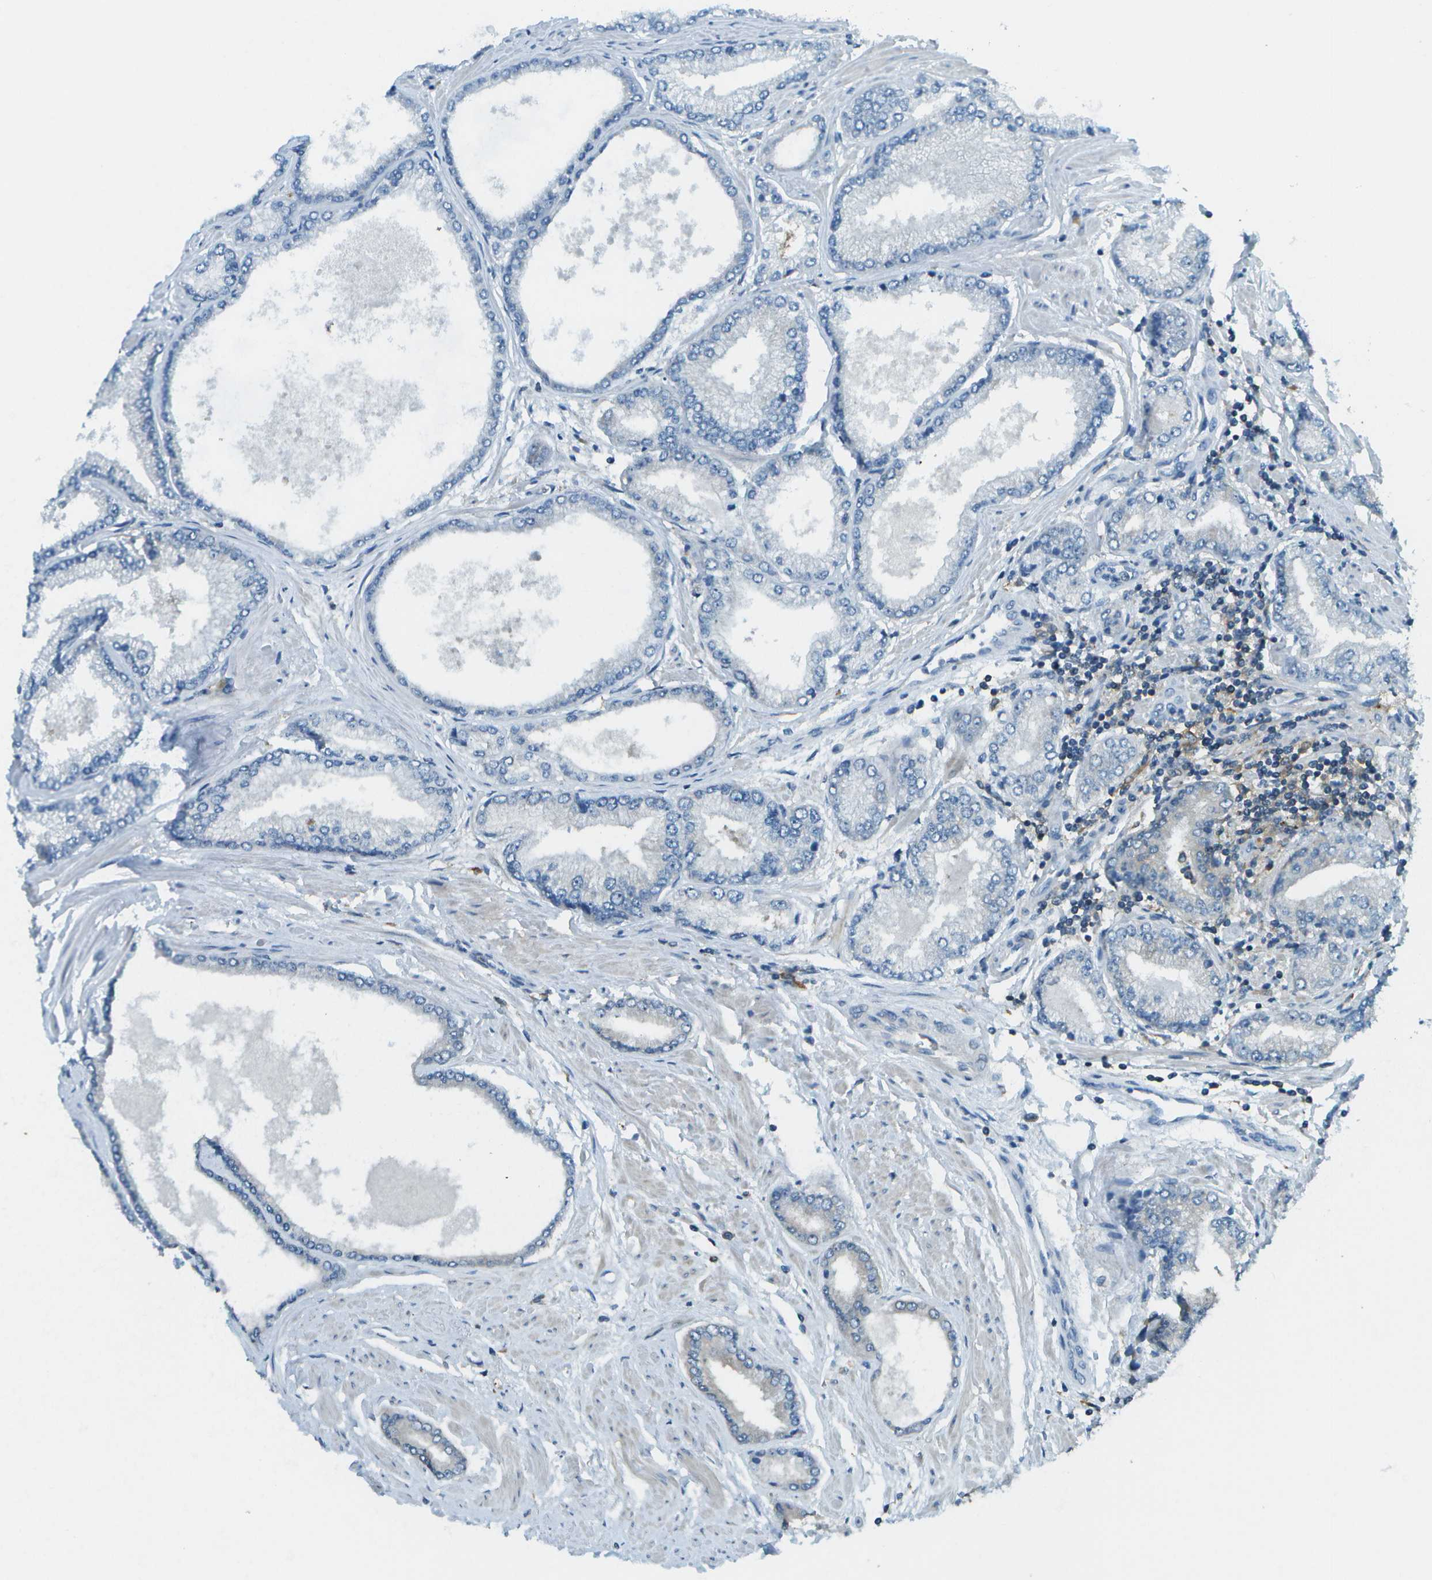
{"staining": {"intensity": "negative", "quantity": "none", "location": "none"}, "tissue": "prostate cancer", "cell_type": "Tumor cells", "image_type": "cancer", "snomed": [{"axis": "morphology", "description": "Adenocarcinoma, High grade"}, {"axis": "topography", "description": "Prostate"}], "caption": "Immunohistochemistry (IHC) of human prostate cancer (high-grade adenocarcinoma) exhibits no expression in tumor cells. (Stains: DAB (3,3'-diaminobenzidine) immunohistochemistry with hematoxylin counter stain, Microscopy: brightfield microscopy at high magnification).", "gene": "CDH23", "patient": {"sex": "male", "age": 61}}